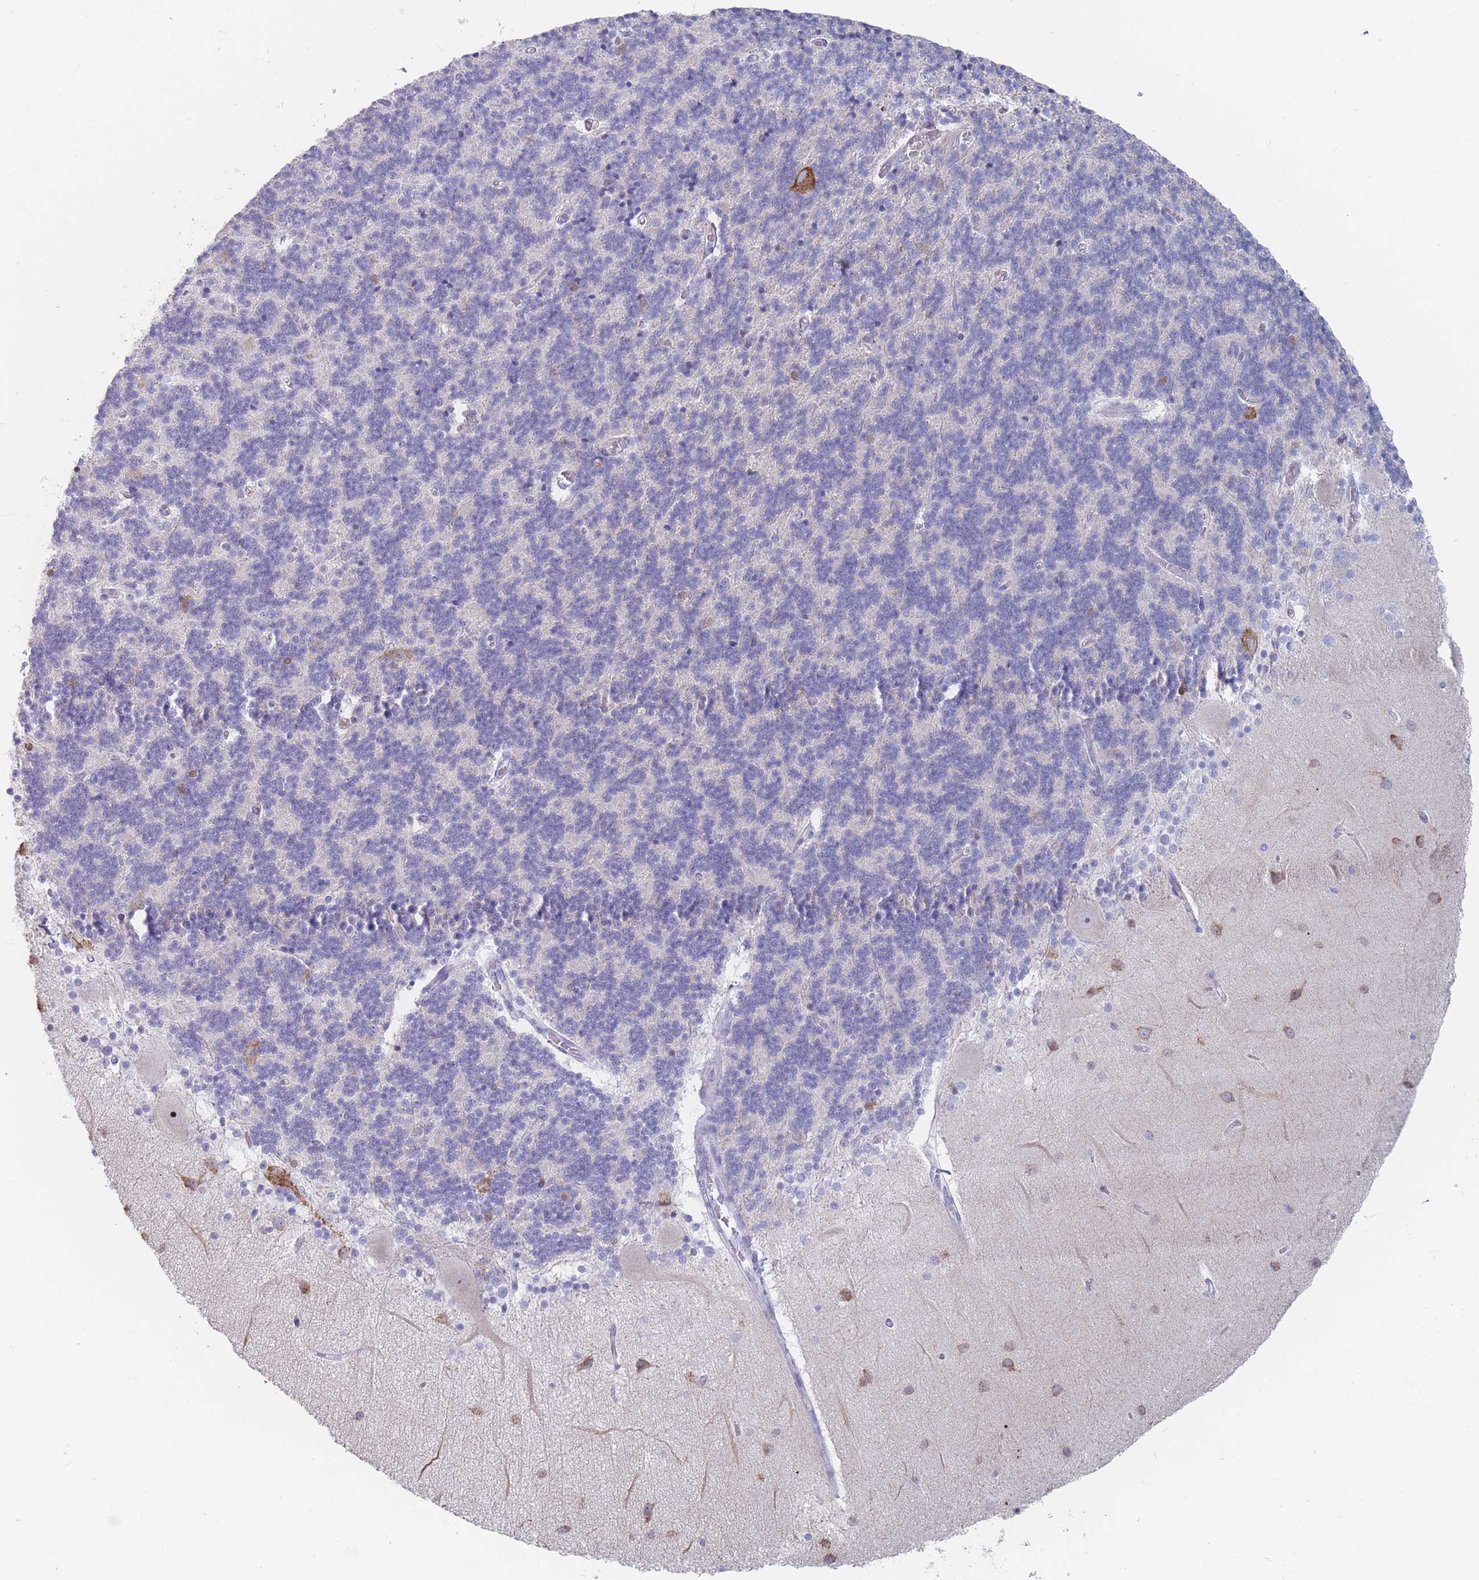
{"staining": {"intensity": "negative", "quantity": "none", "location": "none"}, "tissue": "cerebellum", "cell_type": "Cells in granular layer", "image_type": "normal", "snomed": [{"axis": "morphology", "description": "Normal tissue, NOS"}, {"axis": "topography", "description": "Cerebellum"}], "caption": "A histopathology image of cerebellum stained for a protein displays no brown staining in cells in granular layer. (Stains: DAB (3,3'-diaminobenzidine) immunohistochemistry (IHC) with hematoxylin counter stain, Microscopy: brightfield microscopy at high magnification).", "gene": "ST8SIA5", "patient": {"sex": "female", "age": 54}}